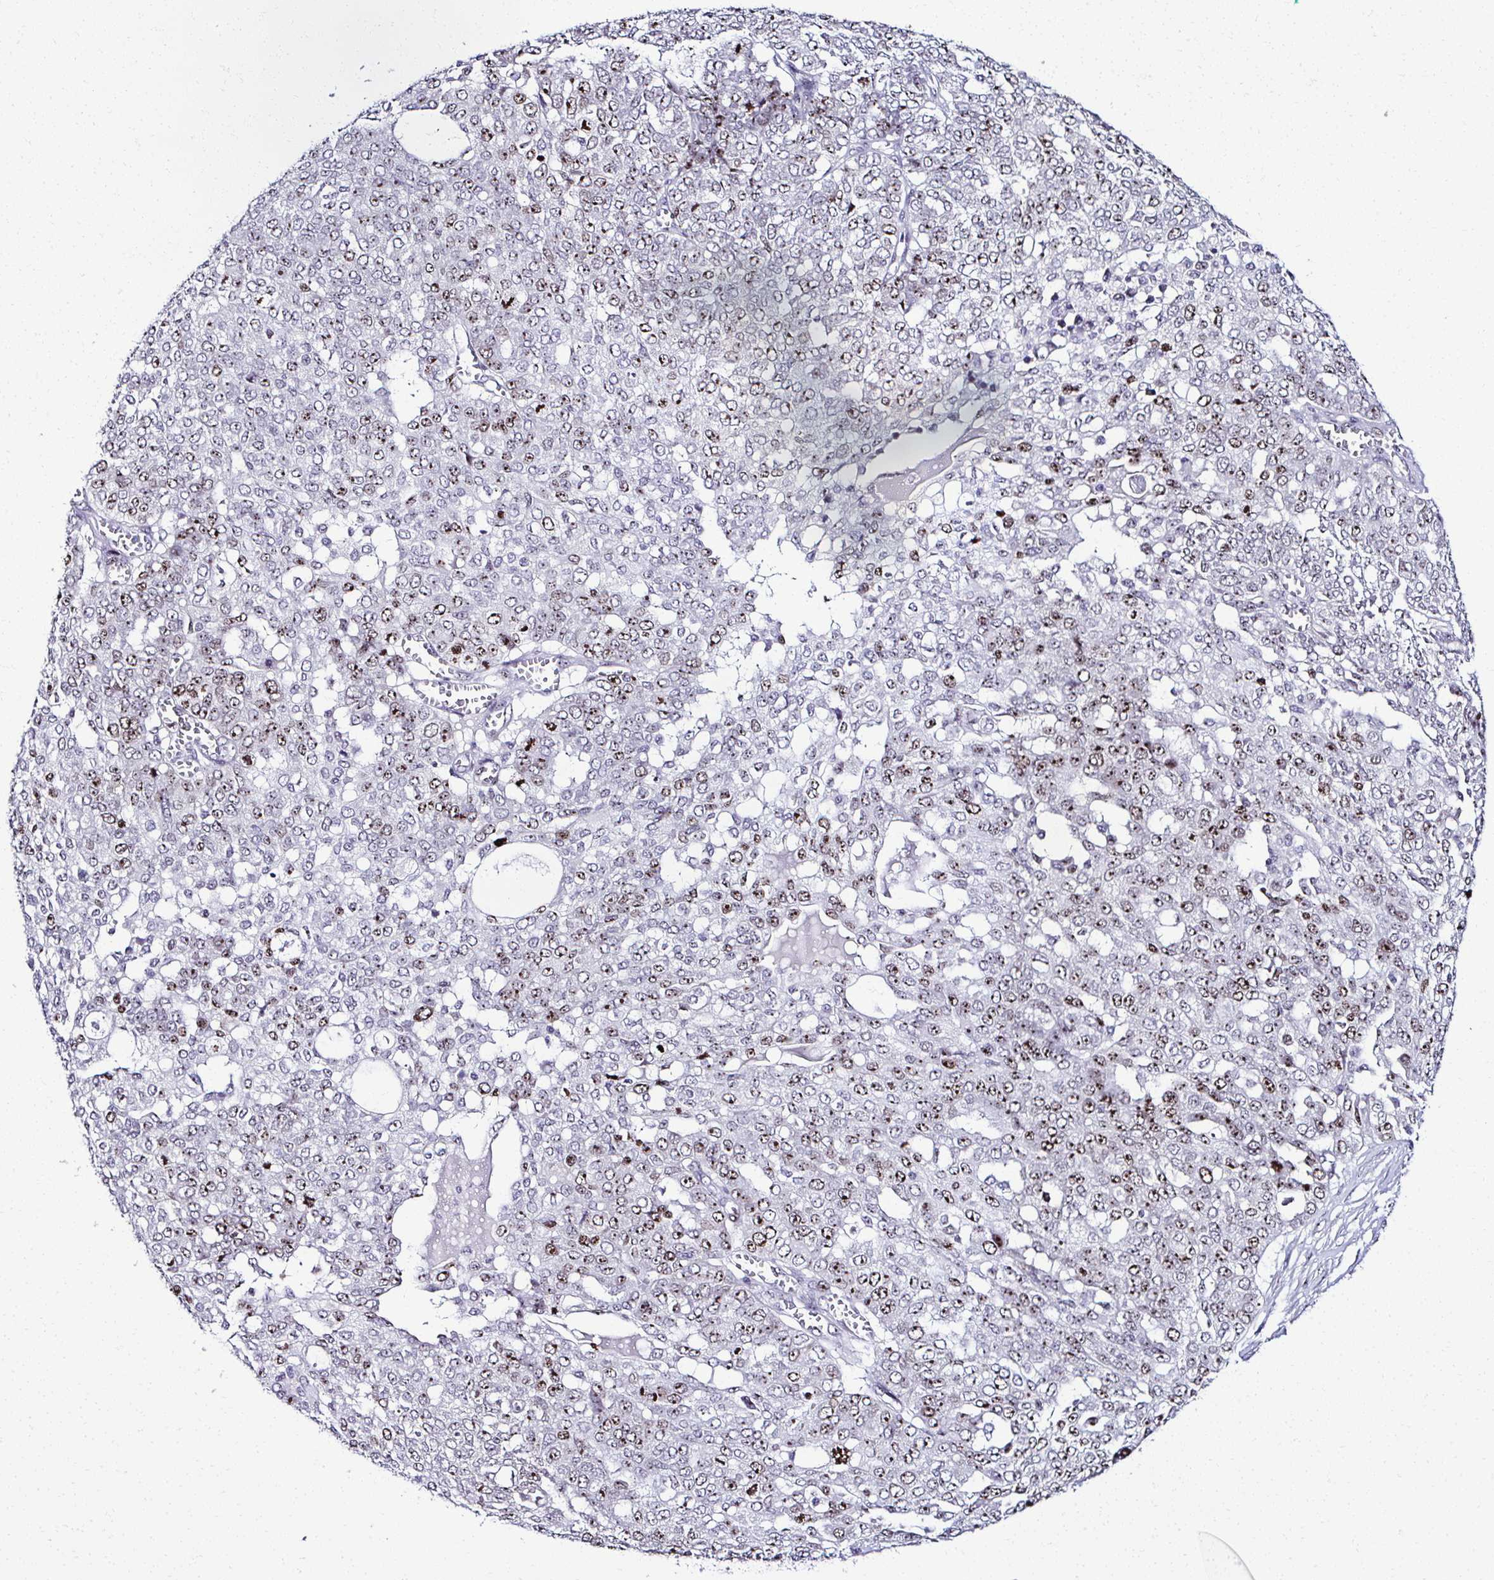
{"staining": {"intensity": "strong", "quantity": "25%-75%", "location": "nuclear"}, "tissue": "ovarian cancer", "cell_type": "Tumor cells", "image_type": "cancer", "snomed": [{"axis": "morphology", "description": "Cystadenocarcinoma, serous, NOS"}, {"axis": "topography", "description": "Soft tissue"}, {"axis": "topography", "description": "Ovary"}], "caption": "There is high levels of strong nuclear positivity in tumor cells of ovarian serous cystadenocarcinoma, as demonstrated by immunohistochemical staining (brown color).", "gene": "CEP72", "patient": {"sex": "female", "age": 57}}